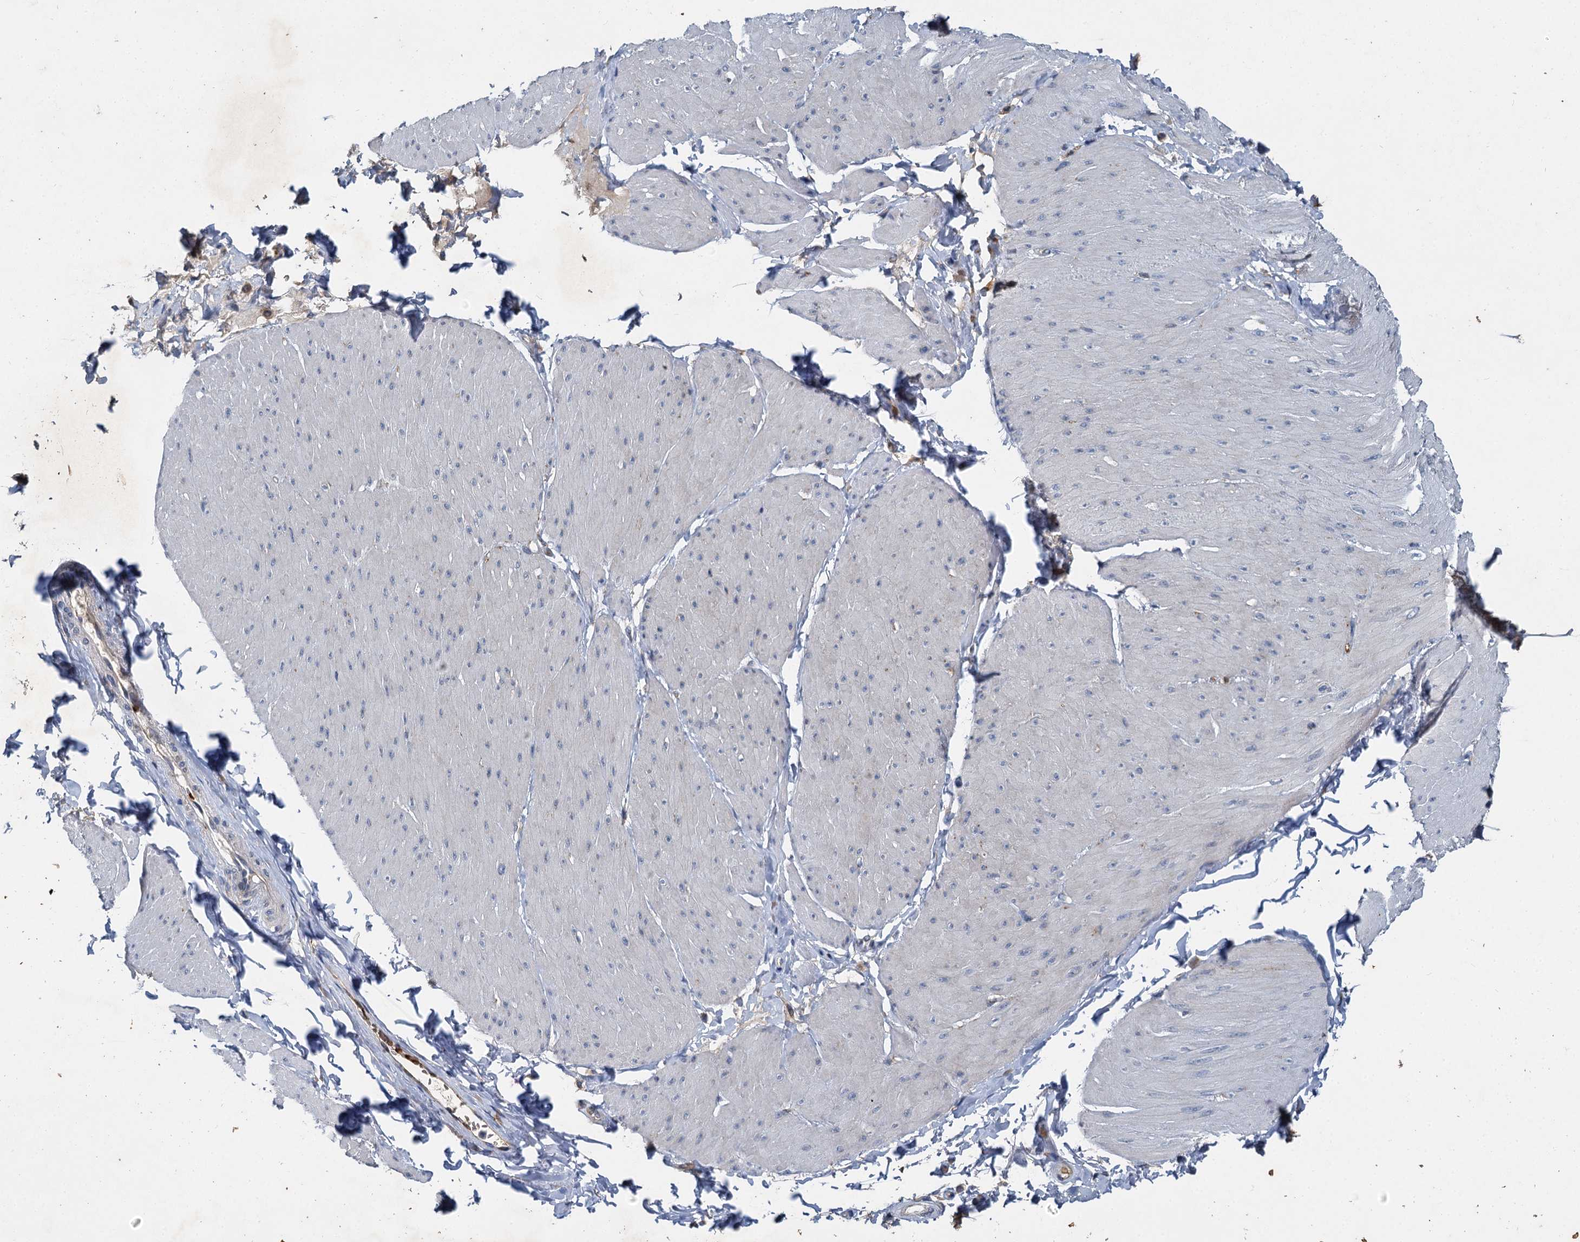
{"staining": {"intensity": "weak", "quantity": "<25%", "location": "cytoplasmic/membranous"}, "tissue": "smooth muscle", "cell_type": "Smooth muscle cells", "image_type": "normal", "snomed": [{"axis": "morphology", "description": "Urothelial carcinoma, High grade"}, {"axis": "topography", "description": "Urinary bladder"}], "caption": "DAB immunohistochemical staining of normal human smooth muscle demonstrates no significant staining in smooth muscle cells. (DAB immunohistochemistry with hematoxylin counter stain).", "gene": "BCS1L", "patient": {"sex": "male", "age": 46}}